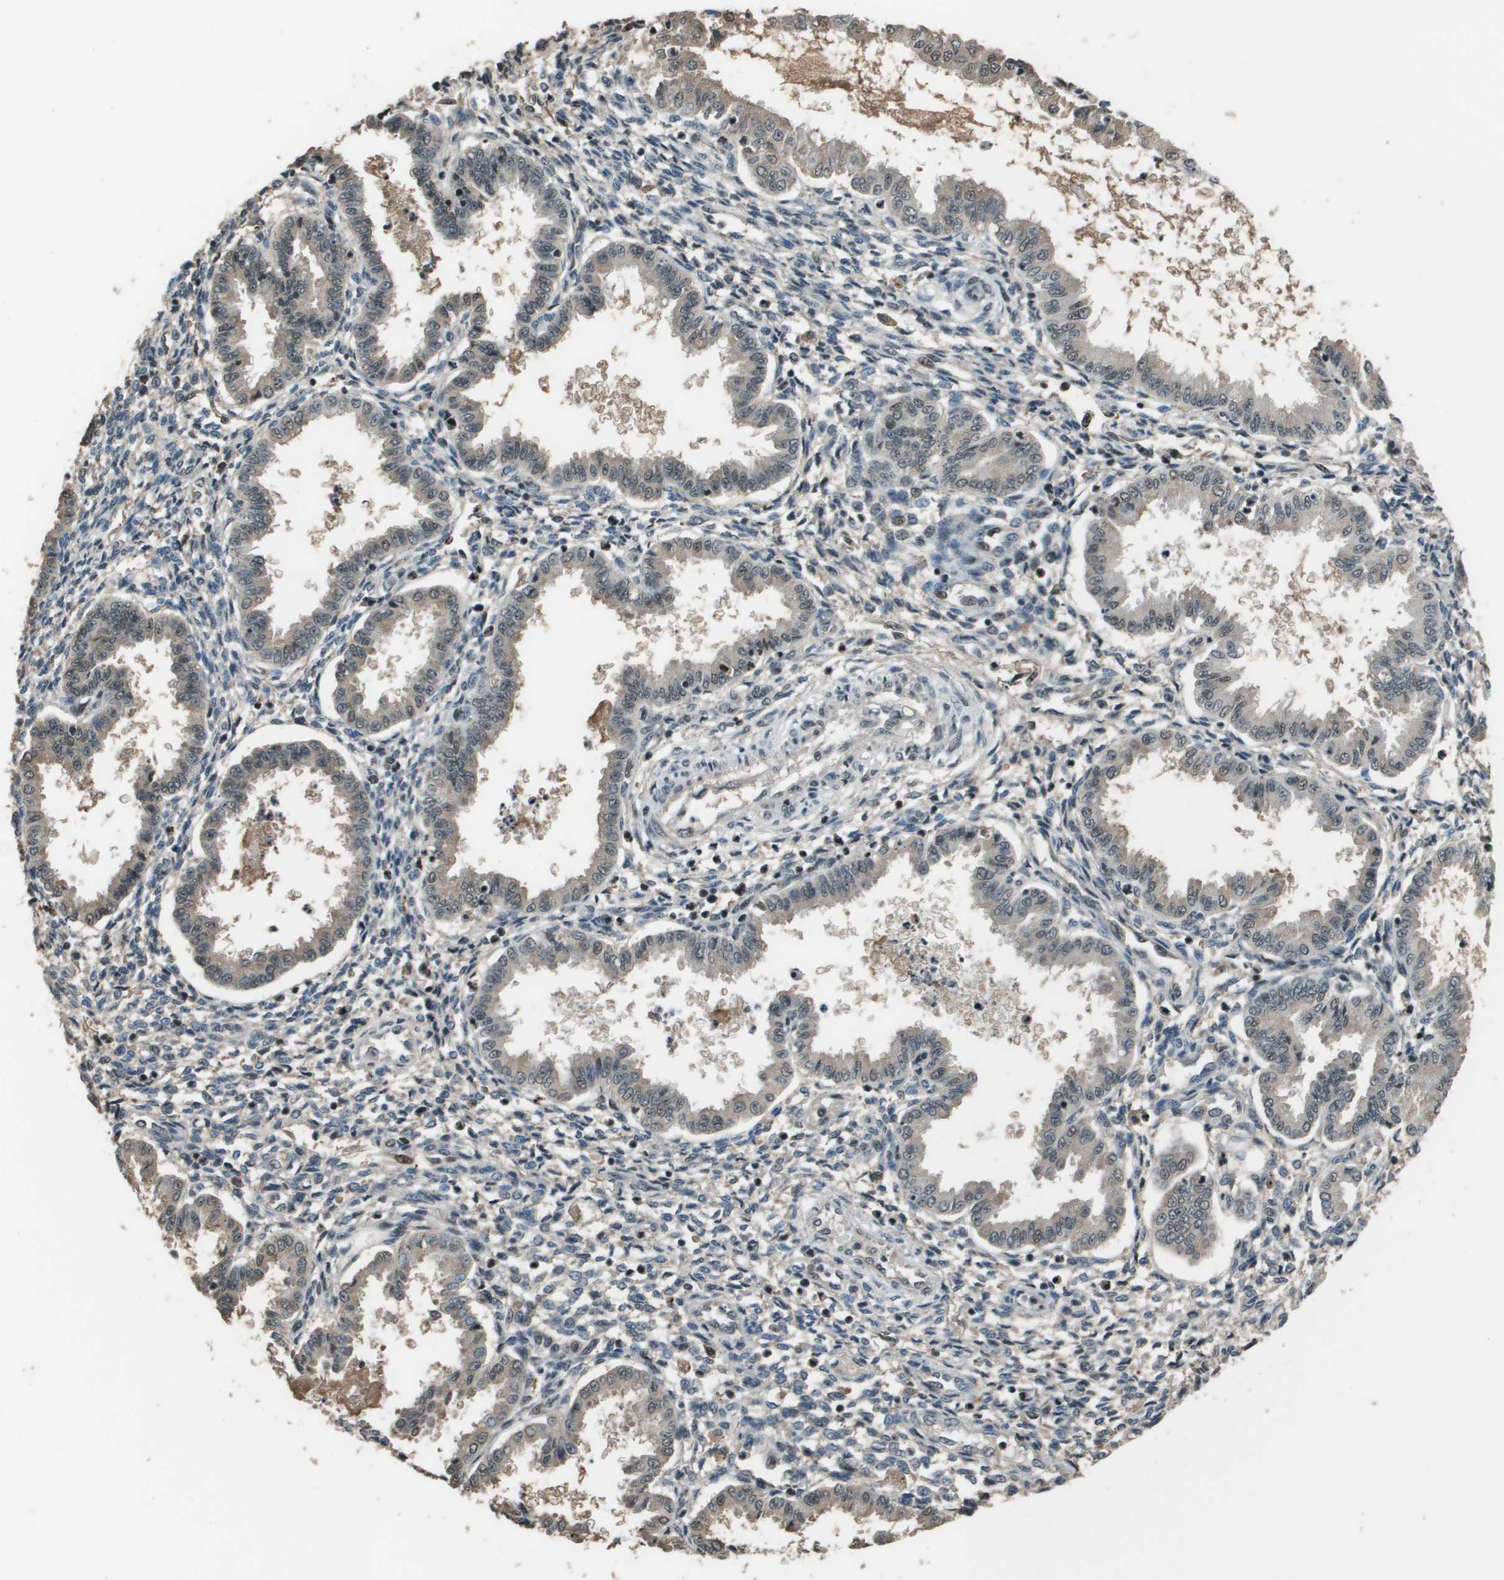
{"staining": {"intensity": "moderate", "quantity": "<25%", "location": "nuclear"}, "tissue": "endometrium", "cell_type": "Cells in endometrial stroma", "image_type": "normal", "snomed": [{"axis": "morphology", "description": "Normal tissue, NOS"}, {"axis": "topography", "description": "Endometrium"}], "caption": "Brown immunohistochemical staining in benign endometrium shows moderate nuclear expression in approximately <25% of cells in endometrial stroma.", "gene": "THRAP3", "patient": {"sex": "female", "age": 33}}